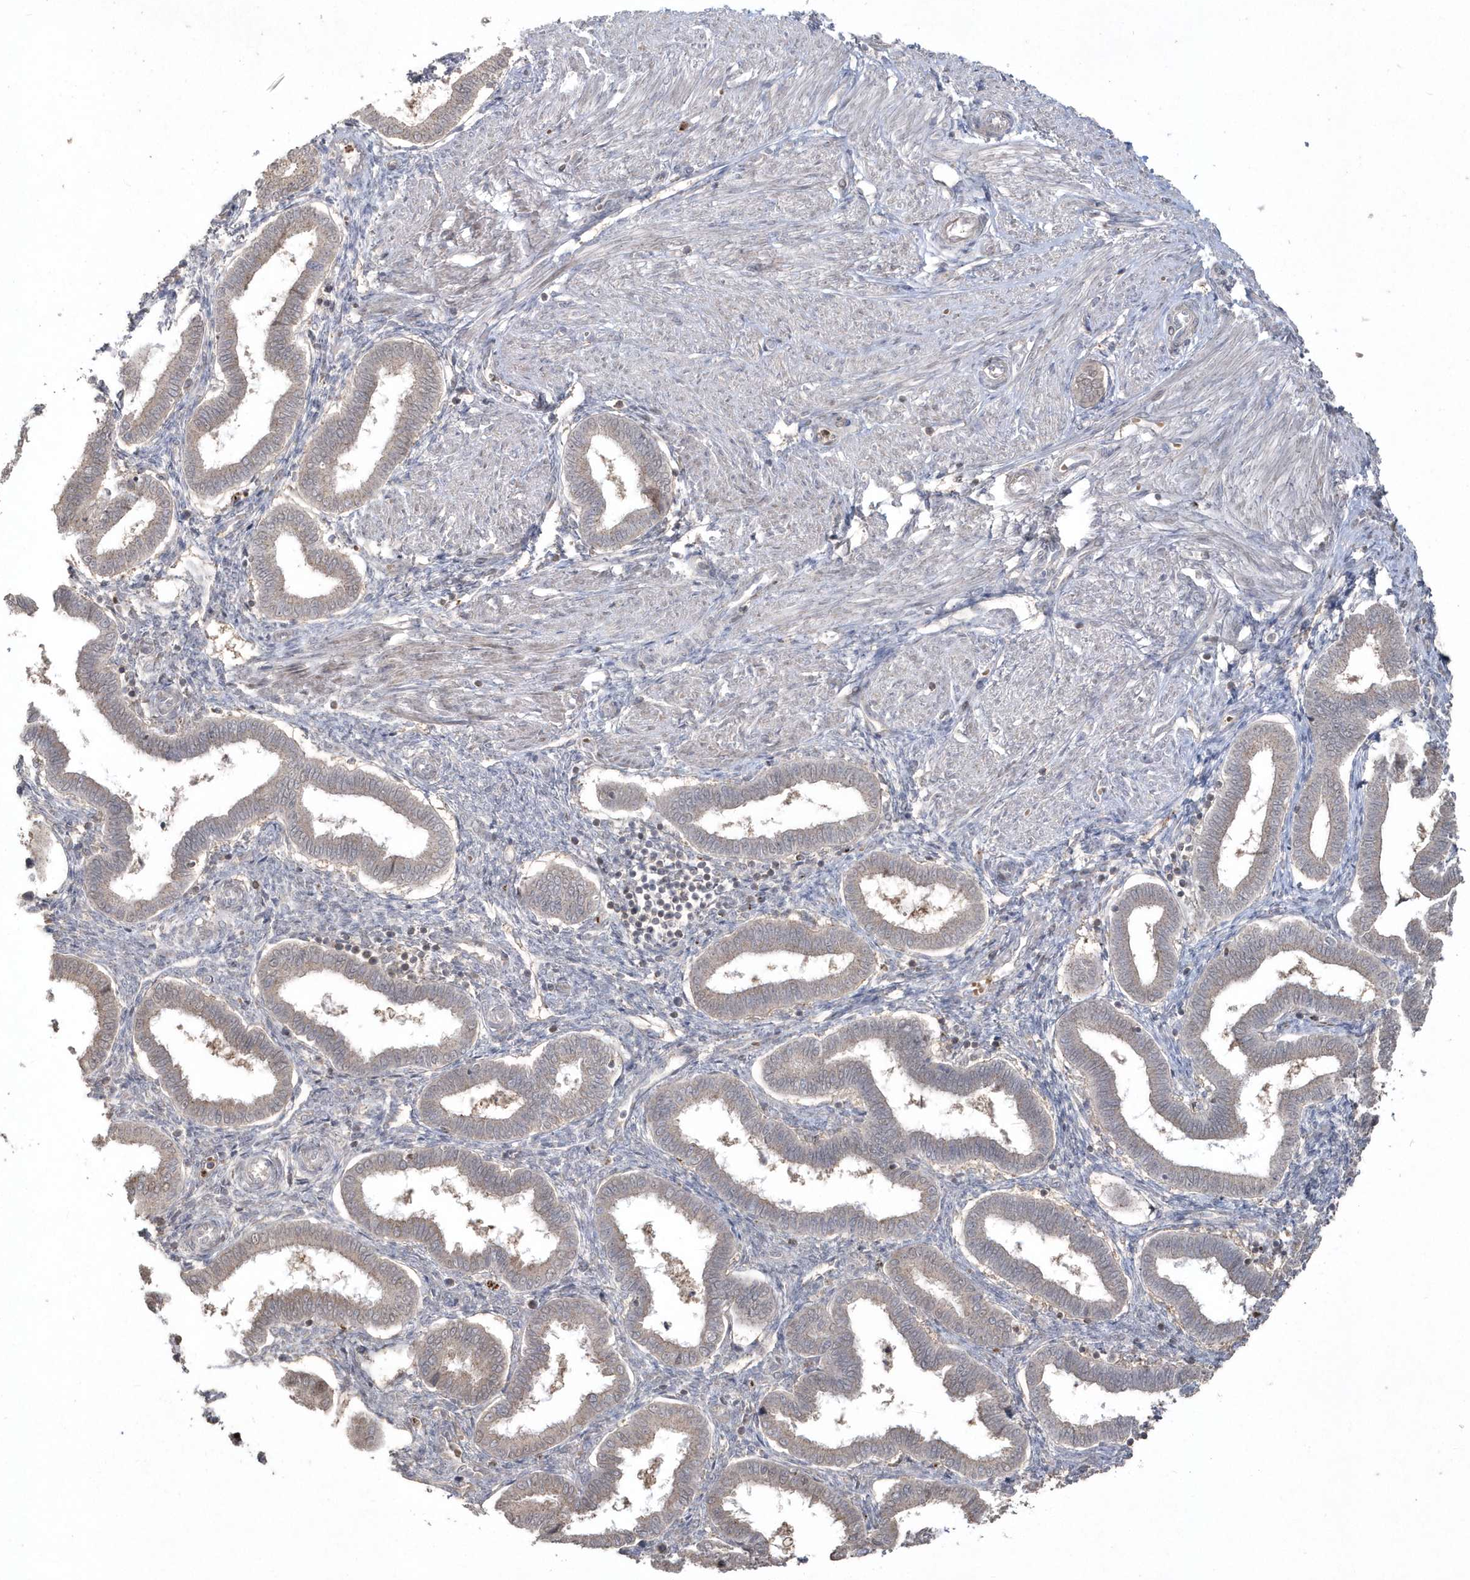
{"staining": {"intensity": "weak", "quantity": "<25%", "location": "cytoplasmic/membranous"}, "tissue": "endometrium", "cell_type": "Cells in endometrial stroma", "image_type": "normal", "snomed": [{"axis": "morphology", "description": "Normal tissue, NOS"}, {"axis": "topography", "description": "Endometrium"}], "caption": "Protein analysis of normal endometrium displays no significant expression in cells in endometrial stroma.", "gene": "GEMIN6", "patient": {"sex": "female", "age": 24}}